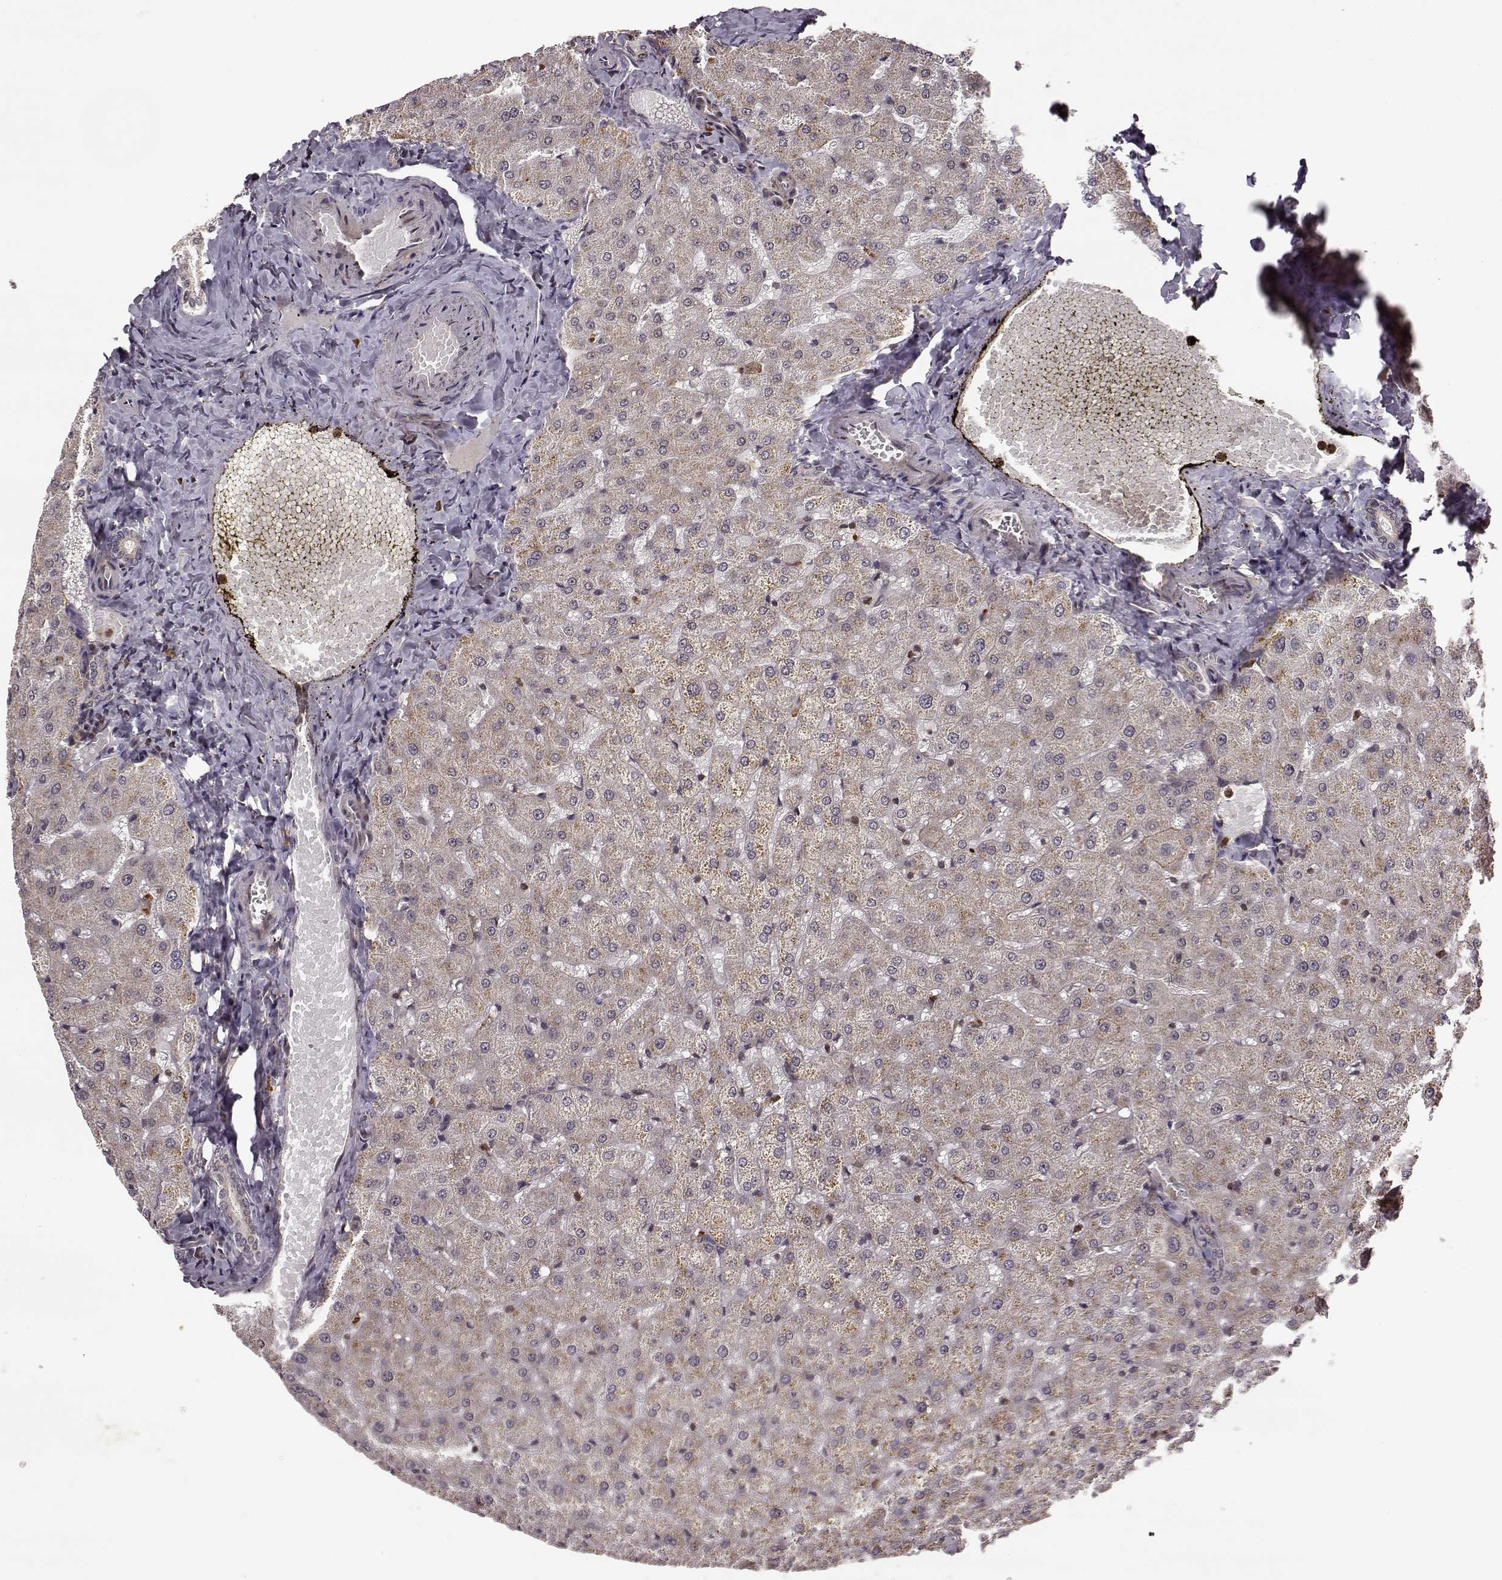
{"staining": {"intensity": "negative", "quantity": "none", "location": "none"}, "tissue": "liver", "cell_type": "Cholangiocytes", "image_type": "normal", "snomed": [{"axis": "morphology", "description": "Normal tissue, NOS"}, {"axis": "topography", "description": "Liver"}], "caption": "An image of liver stained for a protein displays no brown staining in cholangiocytes. Brightfield microscopy of IHC stained with DAB (3,3'-diaminobenzidine) (brown) and hematoxylin (blue), captured at high magnification.", "gene": "TRMU", "patient": {"sex": "female", "age": 50}}